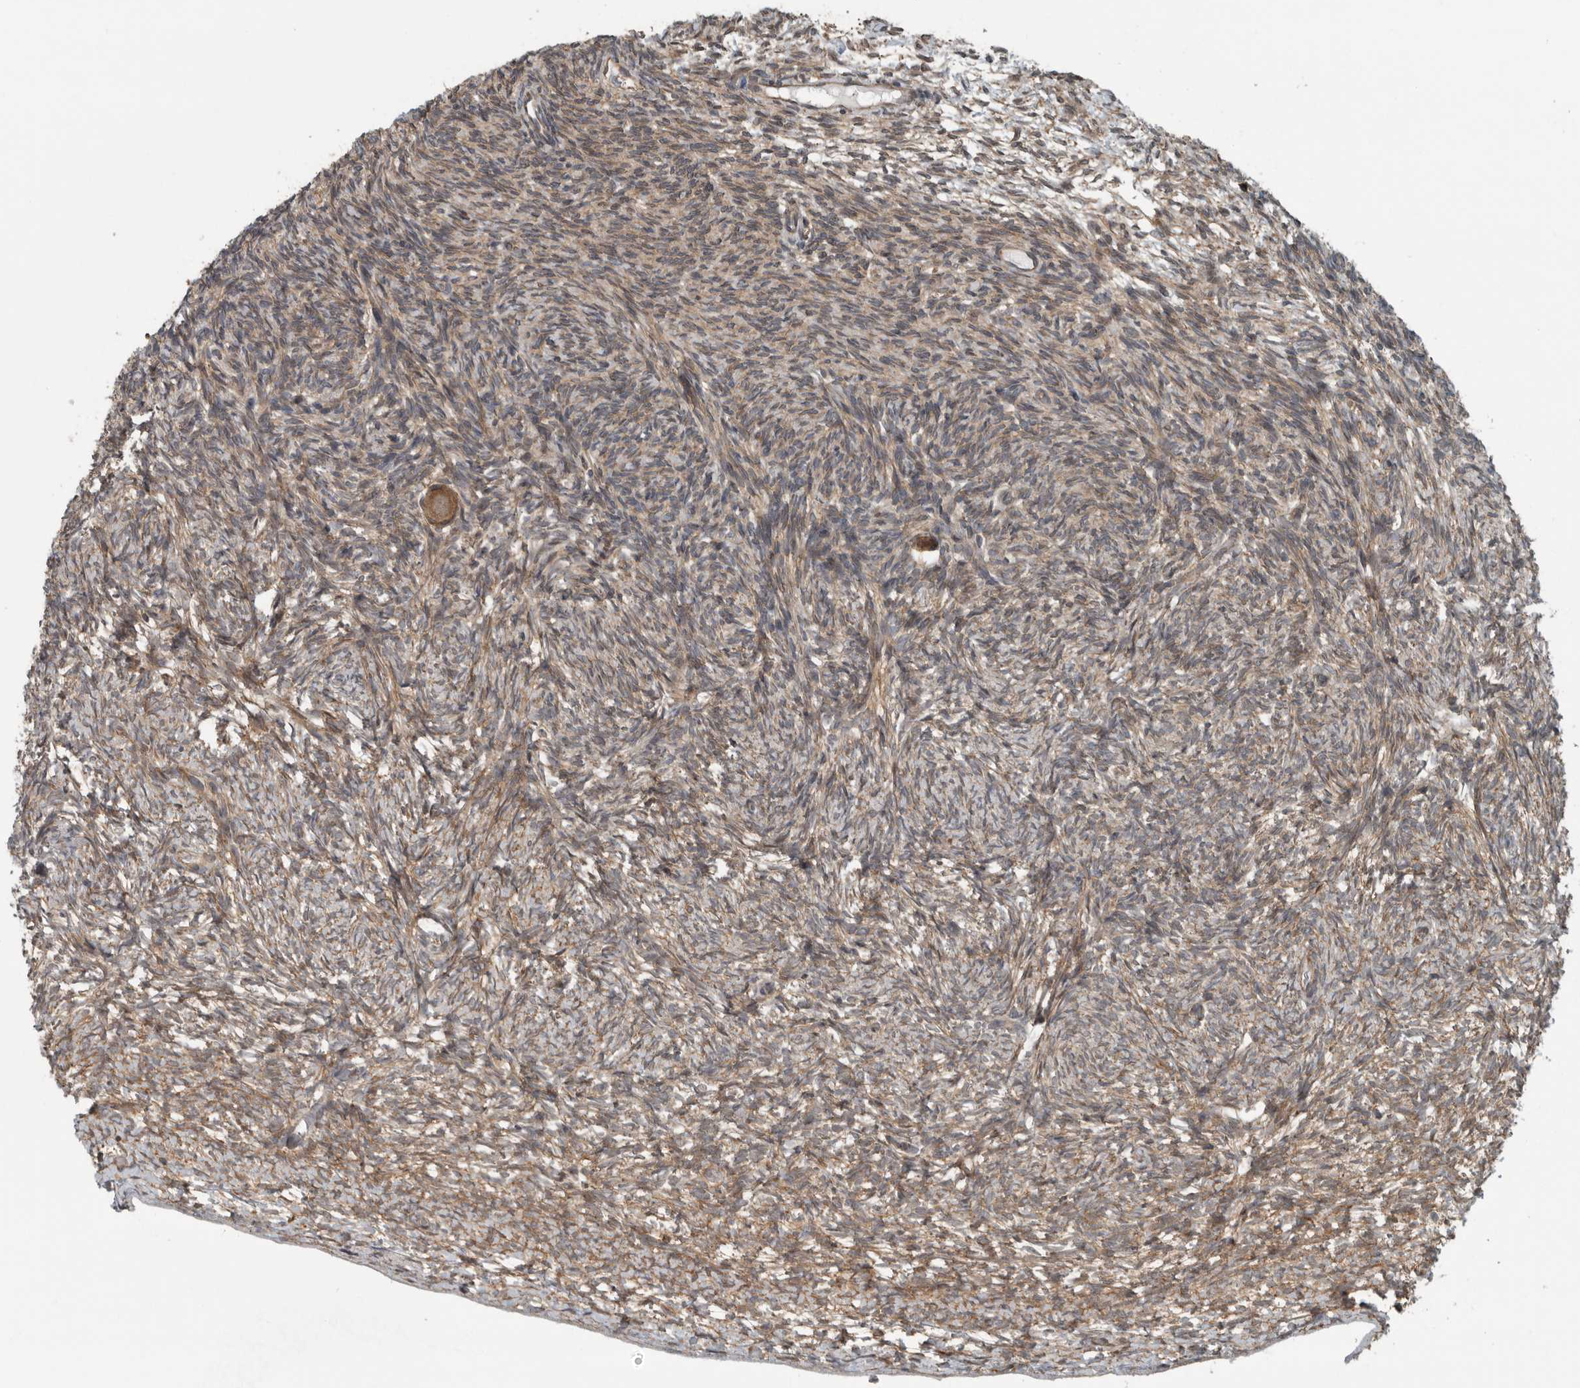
{"staining": {"intensity": "weak", "quantity": ">75%", "location": "cytoplasmic/membranous"}, "tissue": "ovary", "cell_type": "Follicle cells", "image_type": "normal", "snomed": [{"axis": "morphology", "description": "Normal tissue, NOS"}, {"axis": "topography", "description": "Ovary"}], "caption": "Protein positivity by immunohistochemistry reveals weak cytoplasmic/membranous expression in about >75% of follicle cells in unremarkable ovary. (Brightfield microscopy of DAB IHC at high magnification).", "gene": "AMFR", "patient": {"sex": "female", "age": 34}}